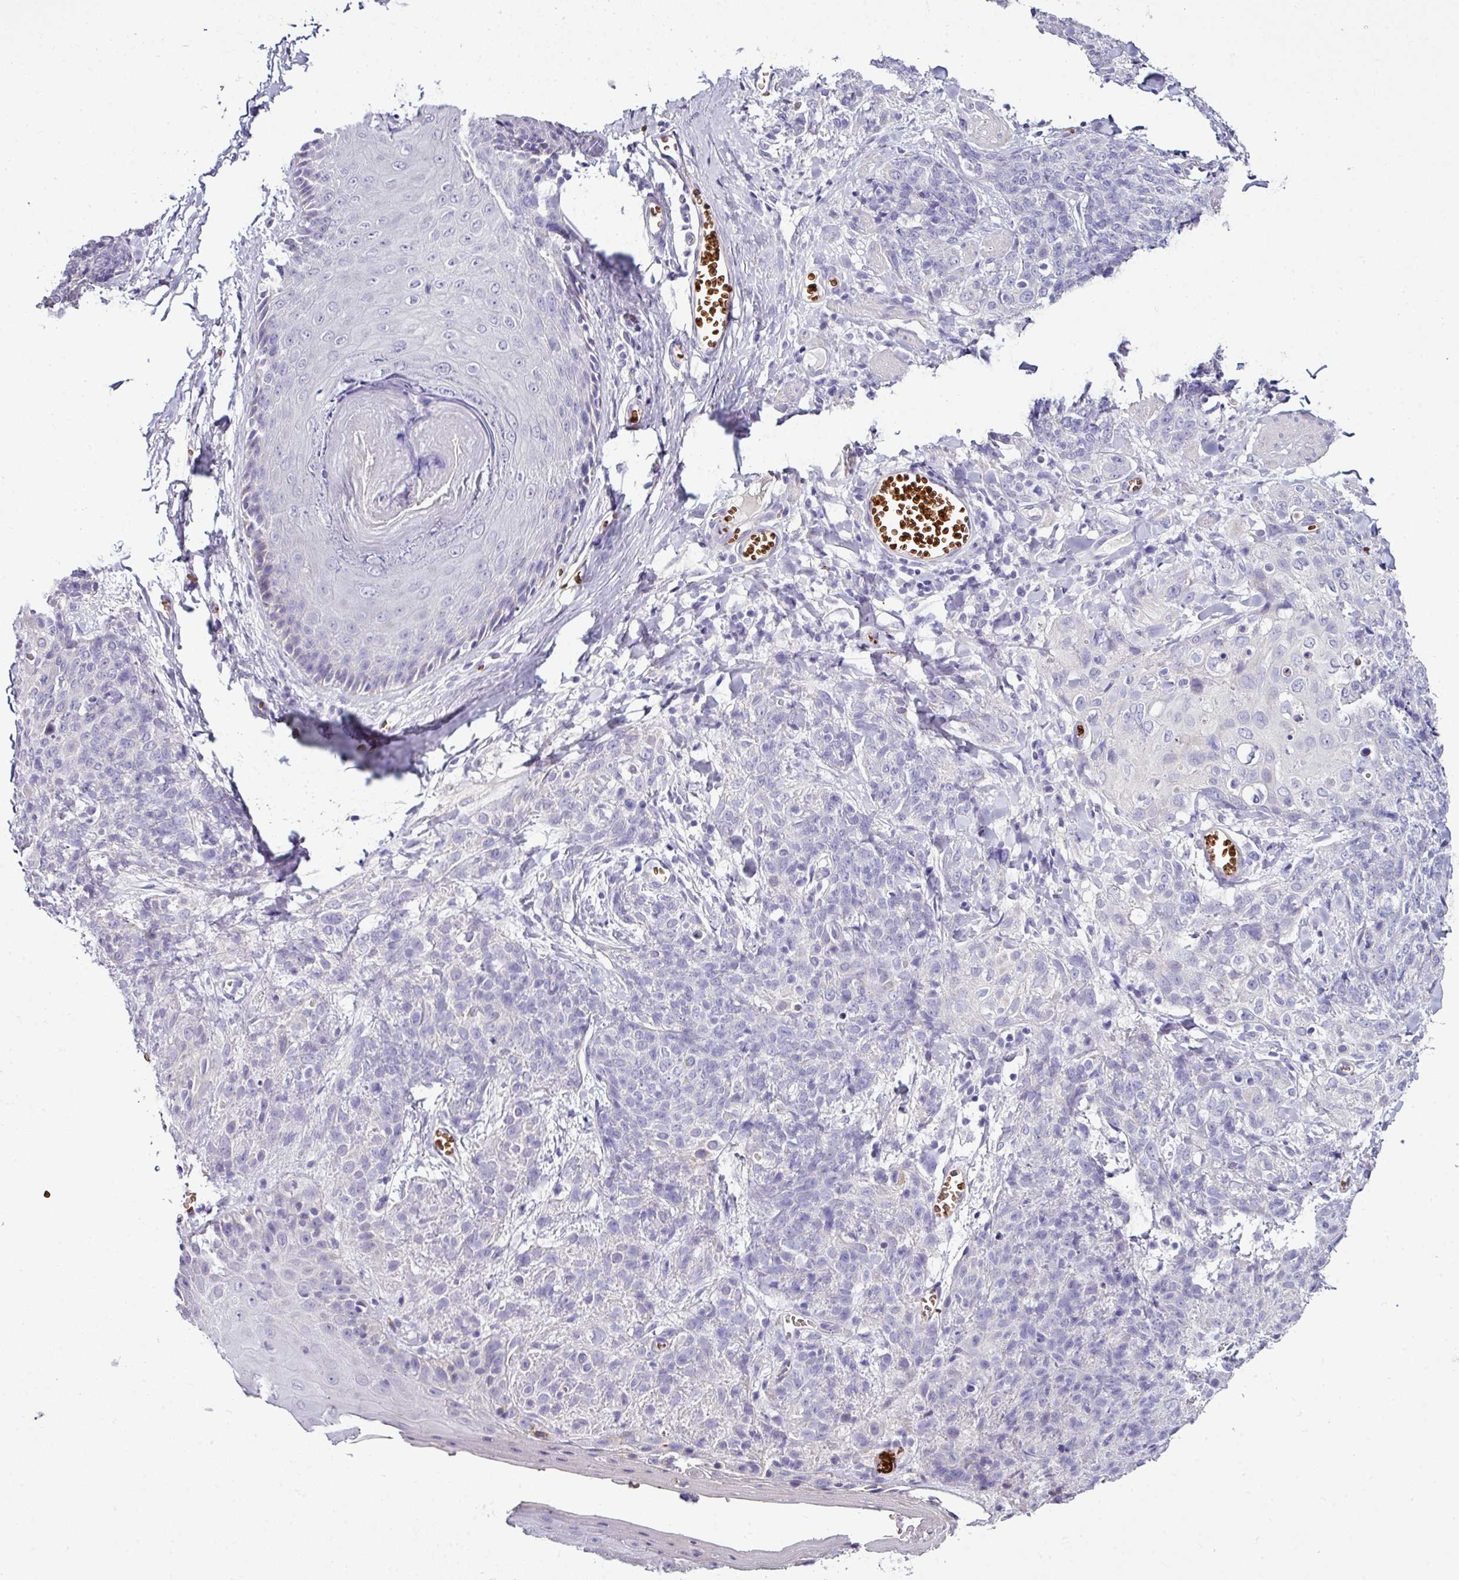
{"staining": {"intensity": "negative", "quantity": "none", "location": "none"}, "tissue": "skin cancer", "cell_type": "Tumor cells", "image_type": "cancer", "snomed": [{"axis": "morphology", "description": "Squamous cell carcinoma, NOS"}, {"axis": "topography", "description": "Skin"}, {"axis": "topography", "description": "Vulva"}], "caption": "Image shows no protein expression in tumor cells of skin squamous cell carcinoma tissue.", "gene": "NAPSA", "patient": {"sex": "female", "age": 85}}